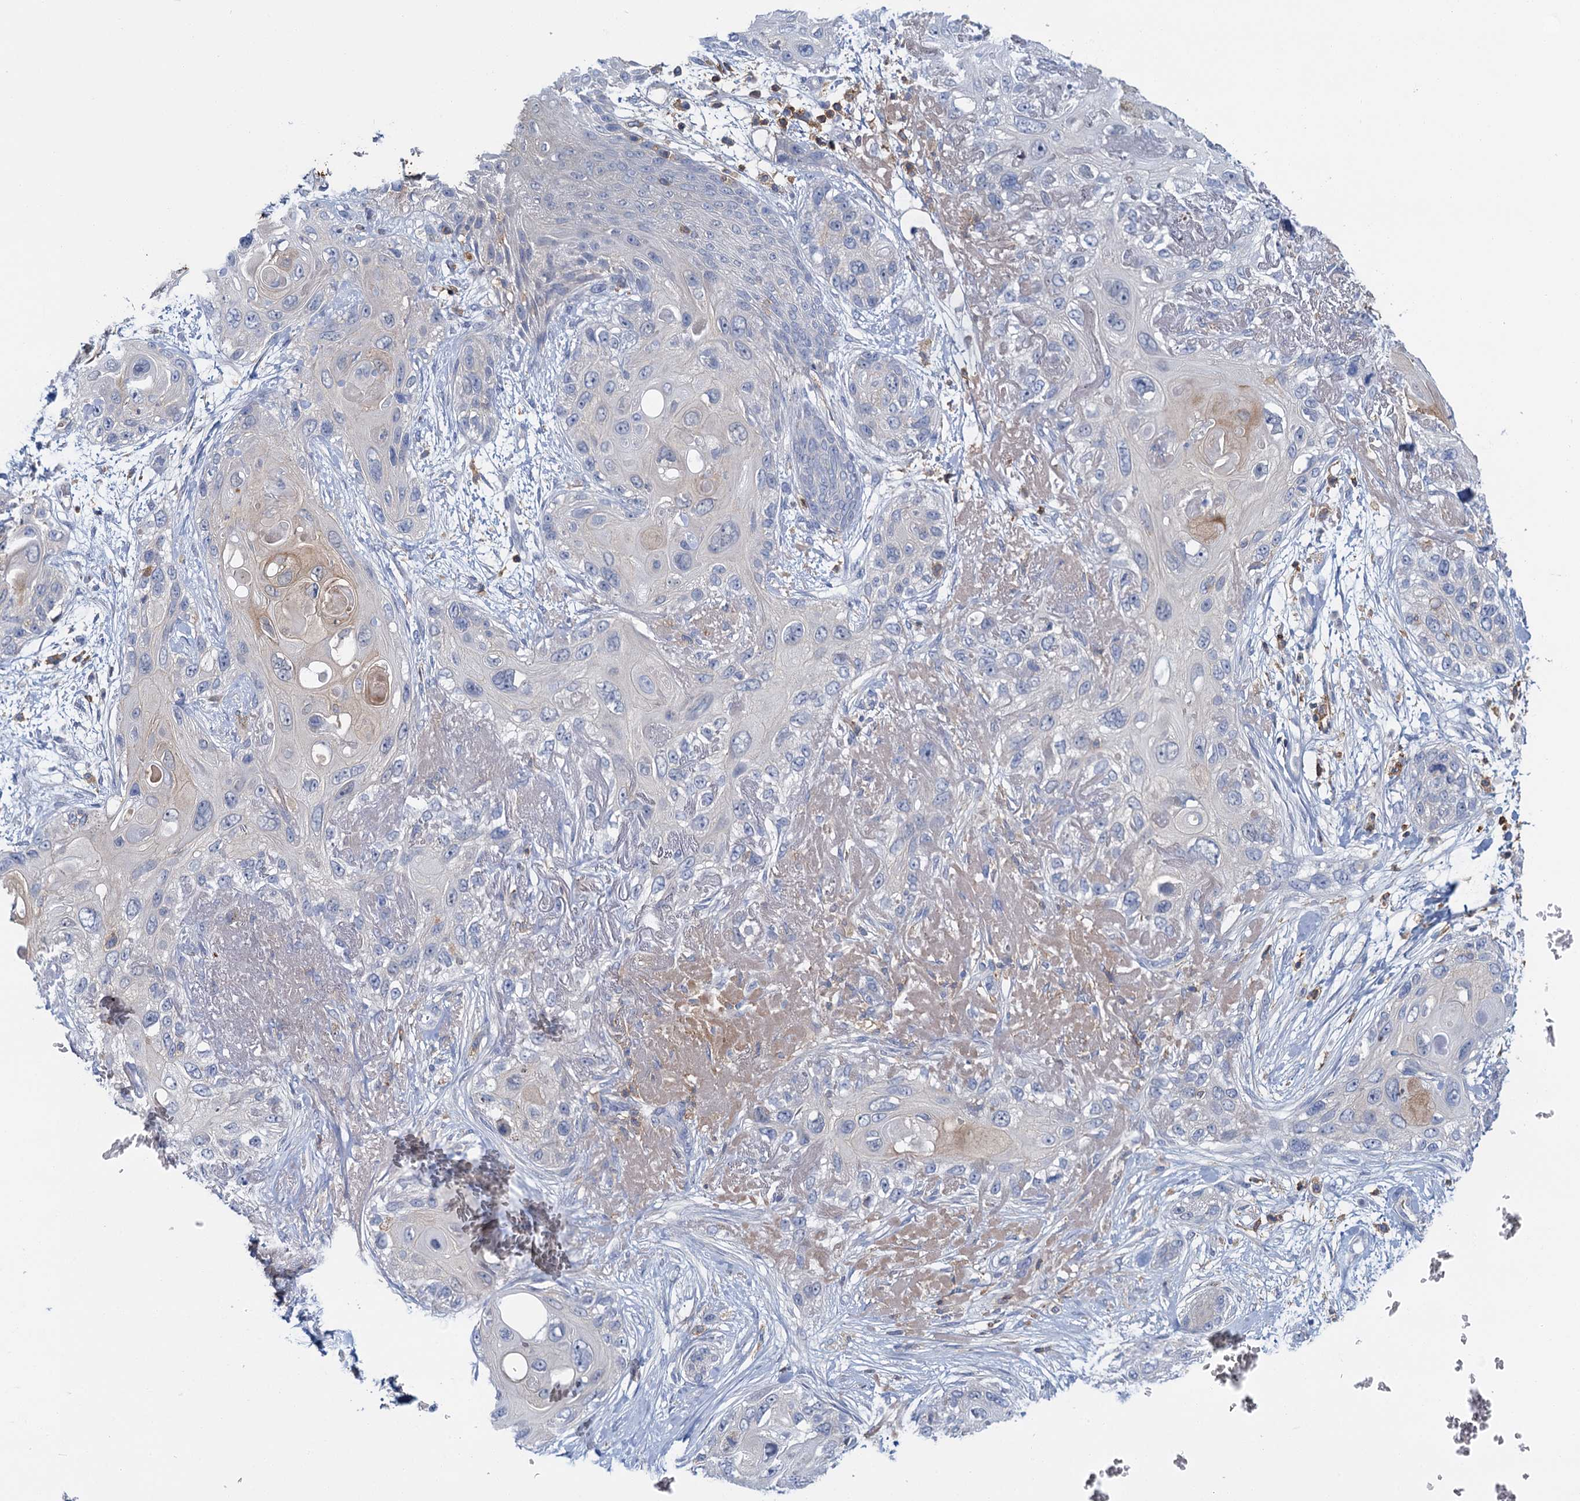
{"staining": {"intensity": "negative", "quantity": "none", "location": "none"}, "tissue": "skin cancer", "cell_type": "Tumor cells", "image_type": "cancer", "snomed": [{"axis": "morphology", "description": "Normal tissue, NOS"}, {"axis": "morphology", "description": "Squamous cell carcinoma, NOS"}, {"axis": "topography", "description": "Skin"}], "caption": "Tumor cells show no significant protein staining in skin squamous cell carcinoma.", "gene": "FGFR2", "patient": {"sex": "male", "age": 72}}